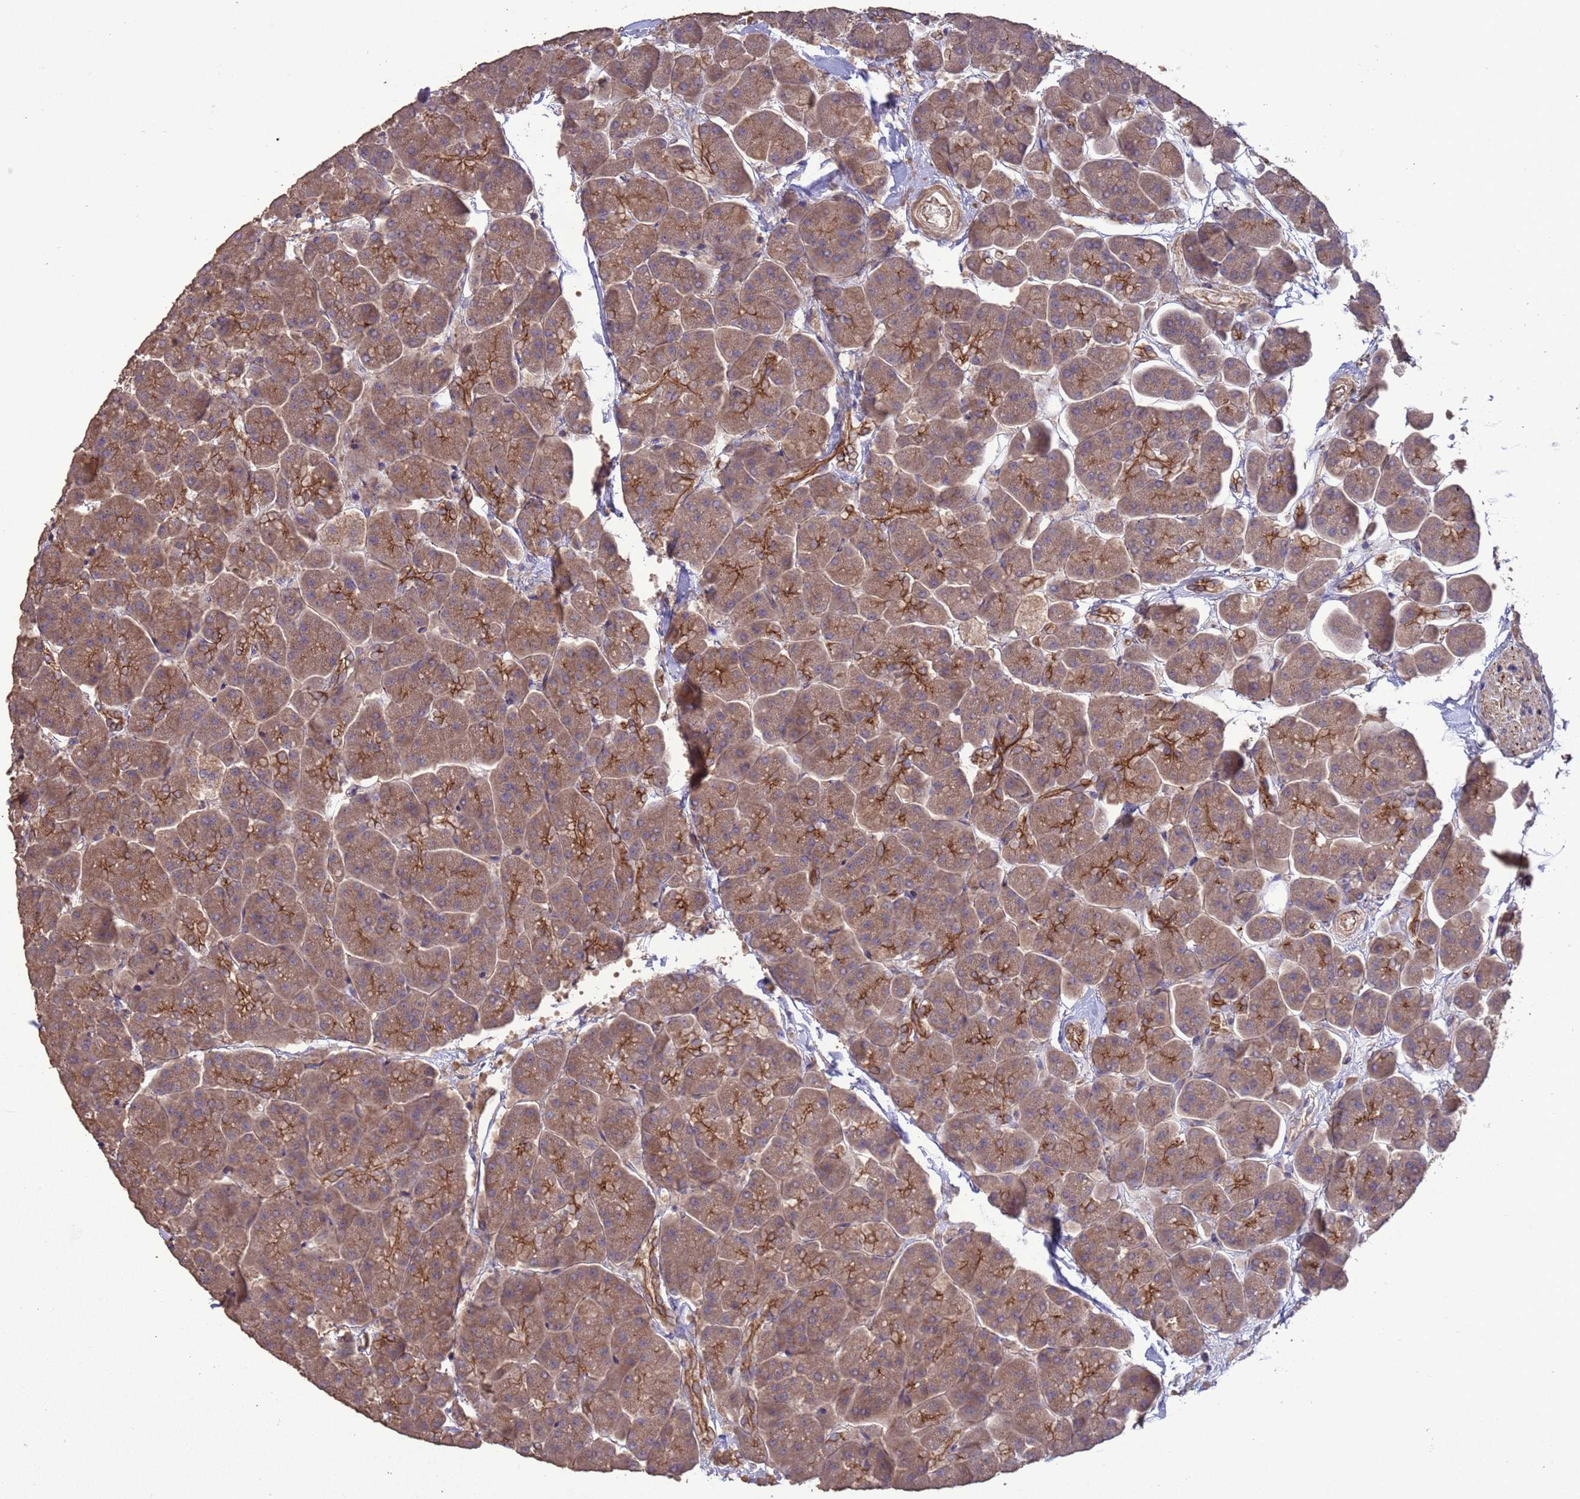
{"staining": {"intensity": "strong", "quantity": ">75%", "location": "cytoplasmic/membranous"}, "tissue": "pancreas", "cell_type": "Exocrine glandular cells", "image_type": "normal", "snomed": [{"axis": "morphology", "description": "Normal tissue, NOS"}, {"axis": "topography", "description": "Pancreas"}, {"axis": "topography", "description": "Peripheral nerve tissue"}], "caption": "Immunohistochemistry of unremarkable pancreas shows high levels of strong cytoplasmic/membranous expression in approximately >75% of exocrine glandular cells. (DAB IHC with brightfield microscopy, high magnification).", "gene": "SLC9B2", "patient": {"sex": "male", "age": 54}}